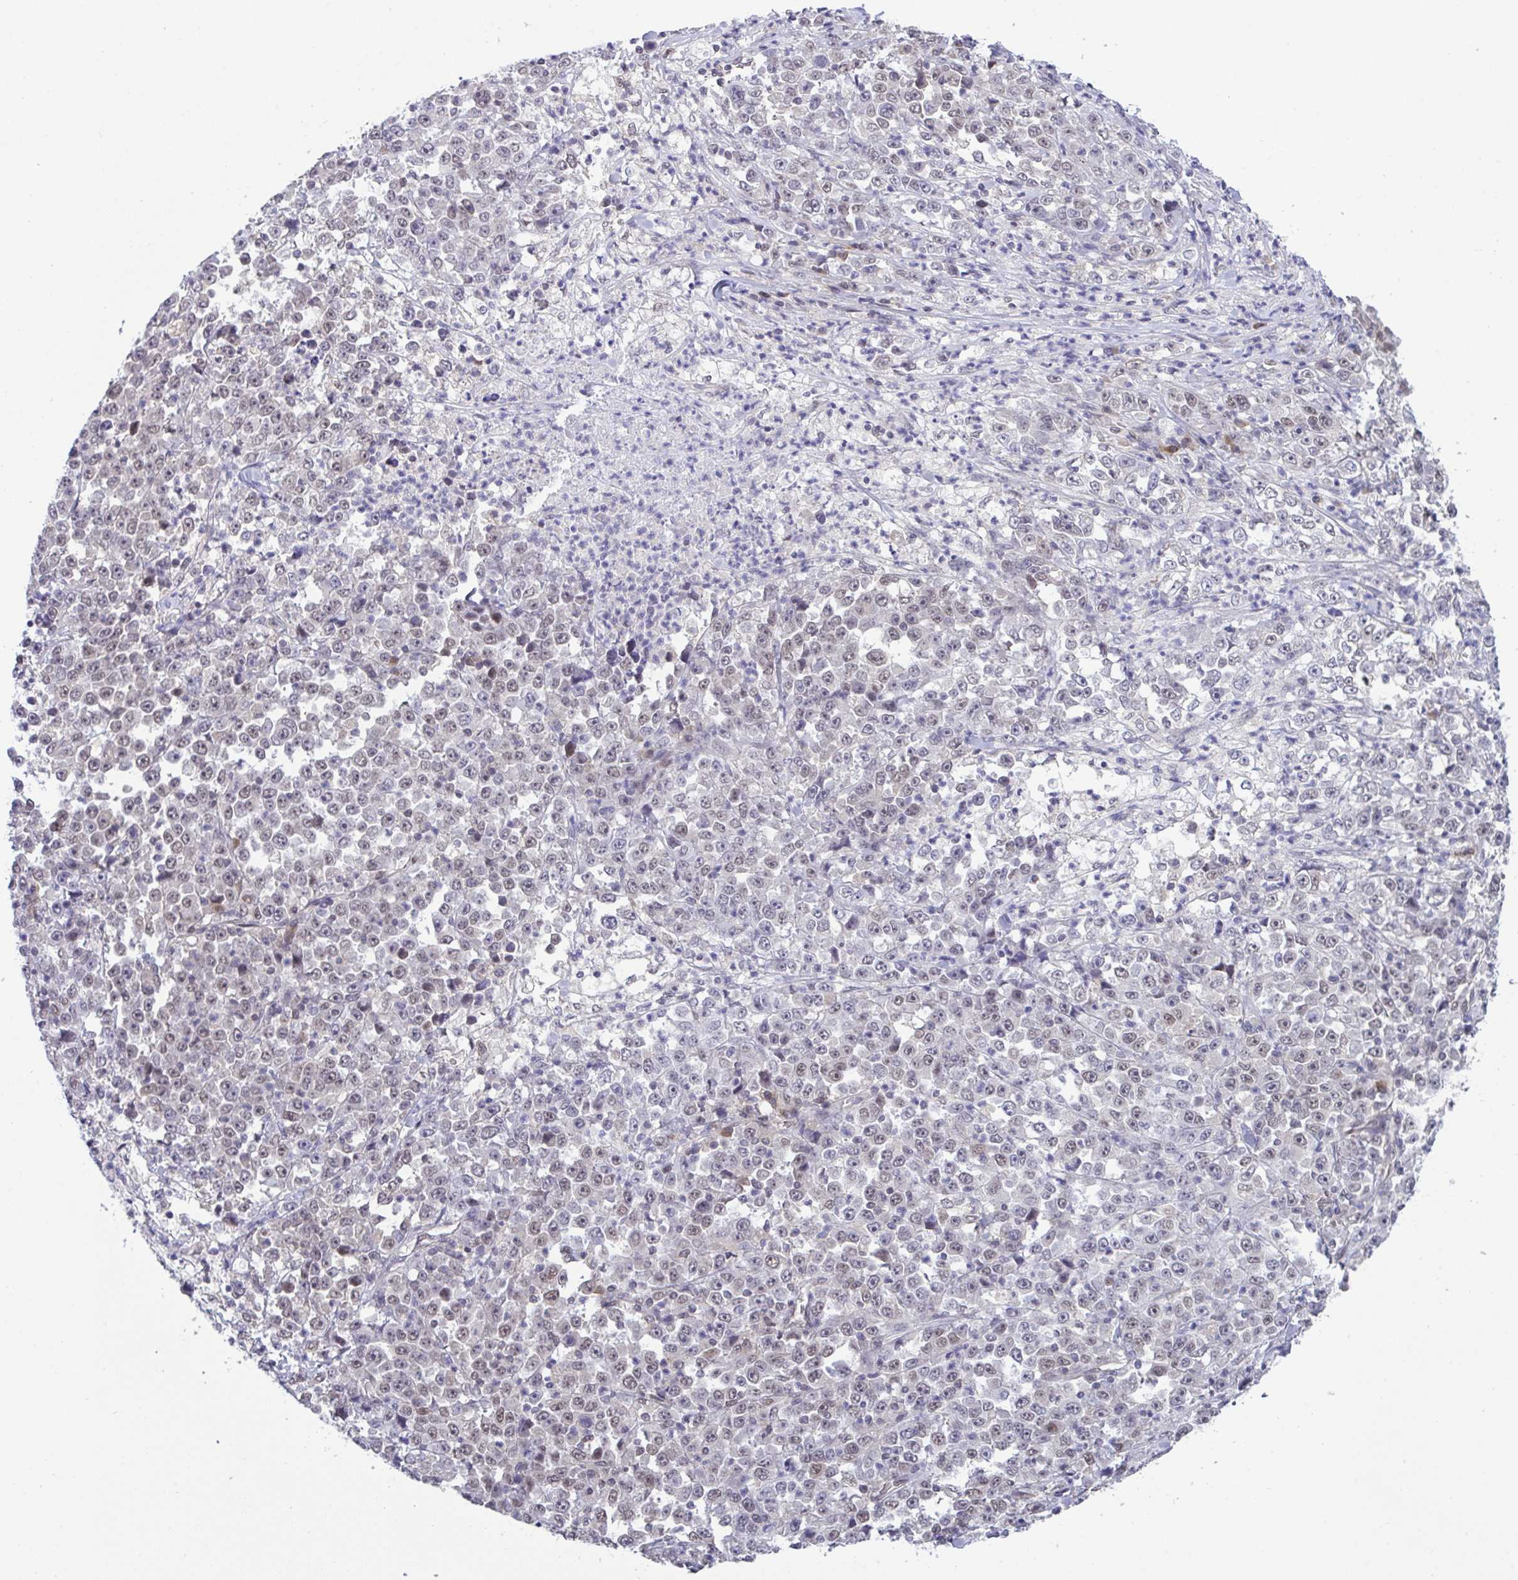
{"staining": {"intensity": "weak", "quantity": "25%-75%", "location": "nuclear"}, "tissue": "stomach cancer", "cell_type": "Tumor cells", "image_type": "cancer", "snomed": [{"axis": "morphology", "description": "Normal tissue, NOS"}, {"axis": "morphology", "description": "Adenocarcinoma, NOS"}, {"axis": "topography", "description": "Stomach, upper"}, {"axis": "topography", "description": "Stomach"}], "caption": "The immunohistochemical stain labels weak nuclear positivity in tumor cells of stomach cancer tissue.", "gene": "ZNF444", "patient": {"sex": "male", "age": 59}}